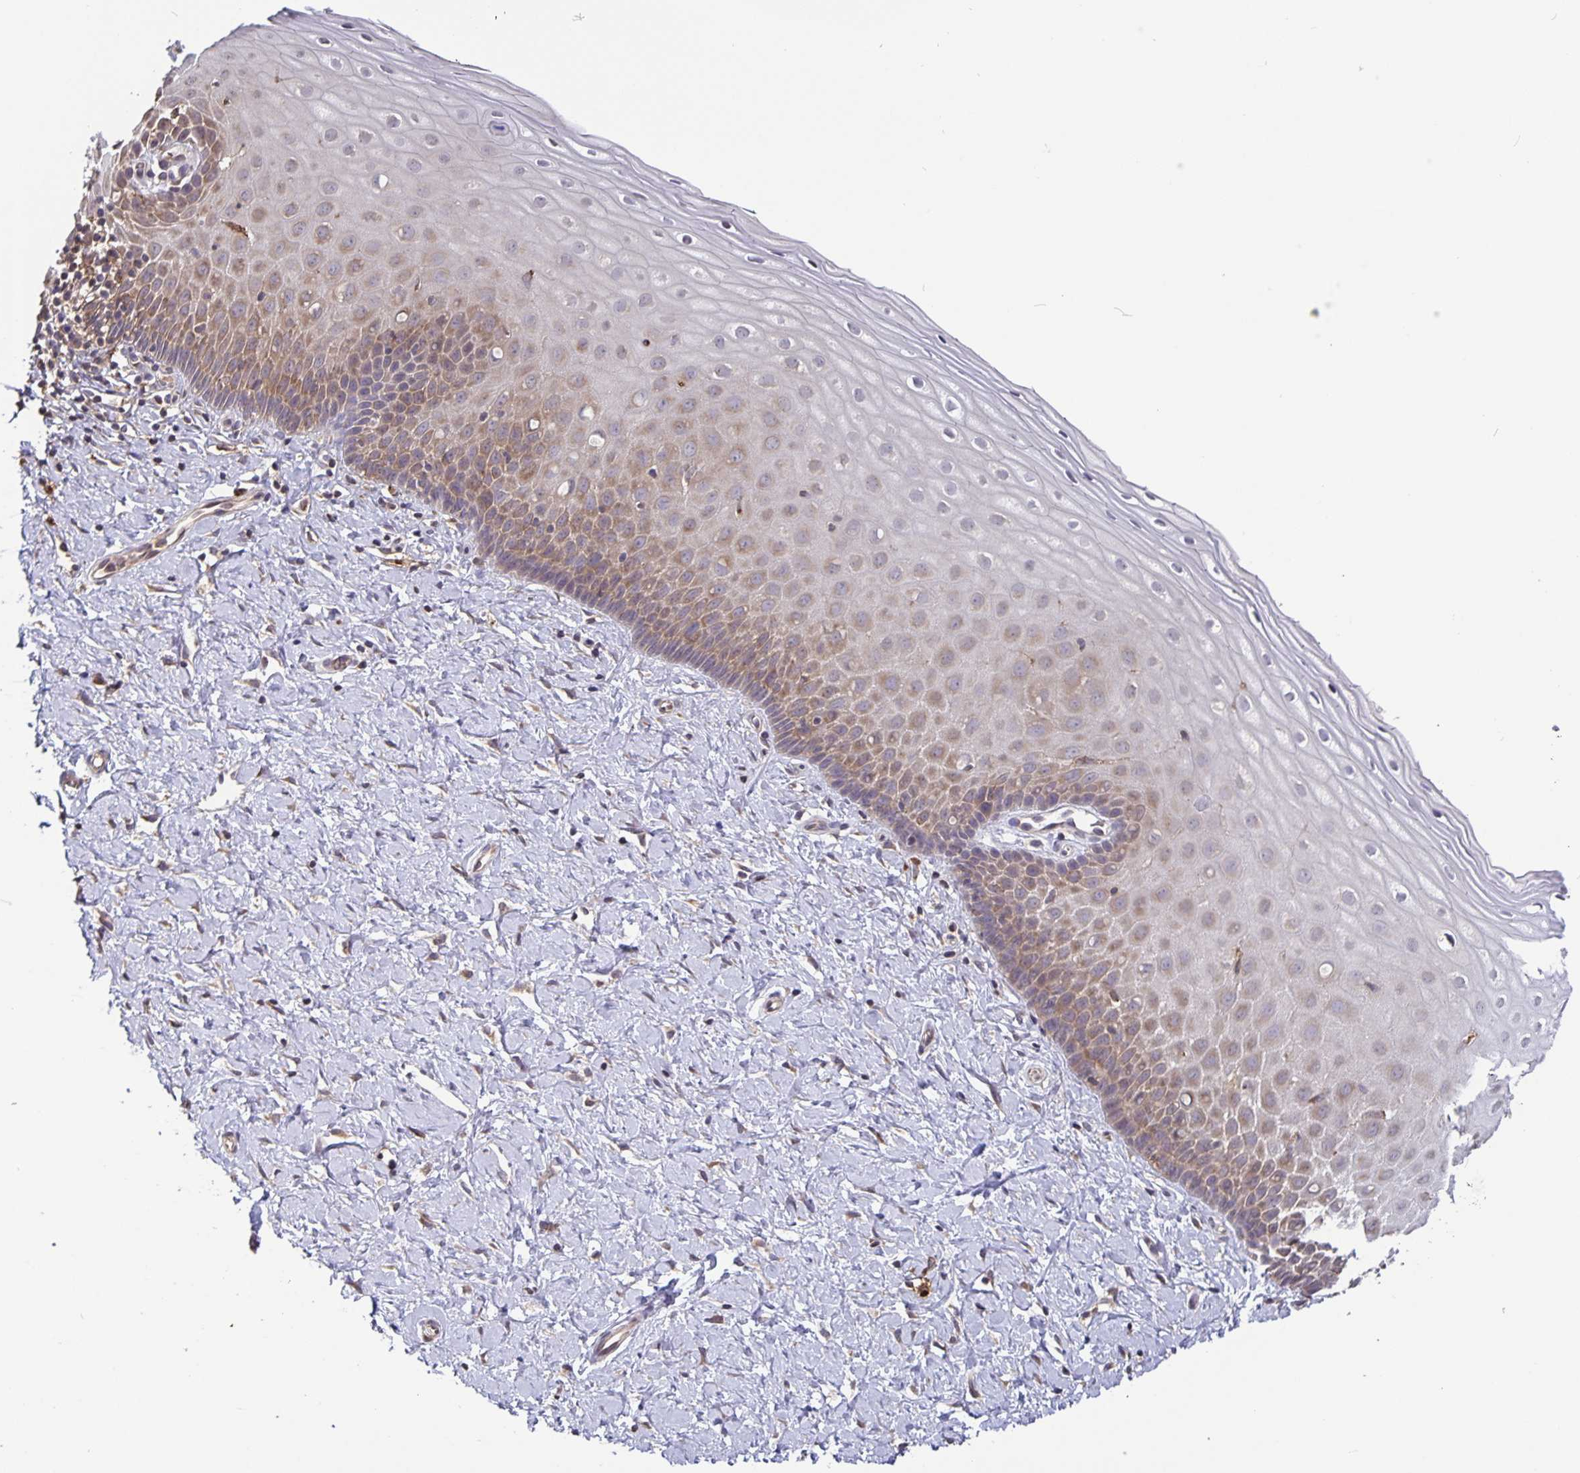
{"staining": {"intensity": "weak", "quantity": "25%-75%", "location": "cytoplasmic/membranous"}, "tissue": "cervix", "cell_type": "Glandular cells", "image_type": "normal", "snomed": [{"axis": "morphology", "description": "Normal tissue, NOS"}, {"axis": "topography", "description": "Cervix"}], "caption": "Glandular cells display low levels of weak cytoplasmic/membranous staining in approximately 25%-75% of cells in normal cervix.", "gene": "FEM1C", "patient": {"sex": "female", "age": 37}}